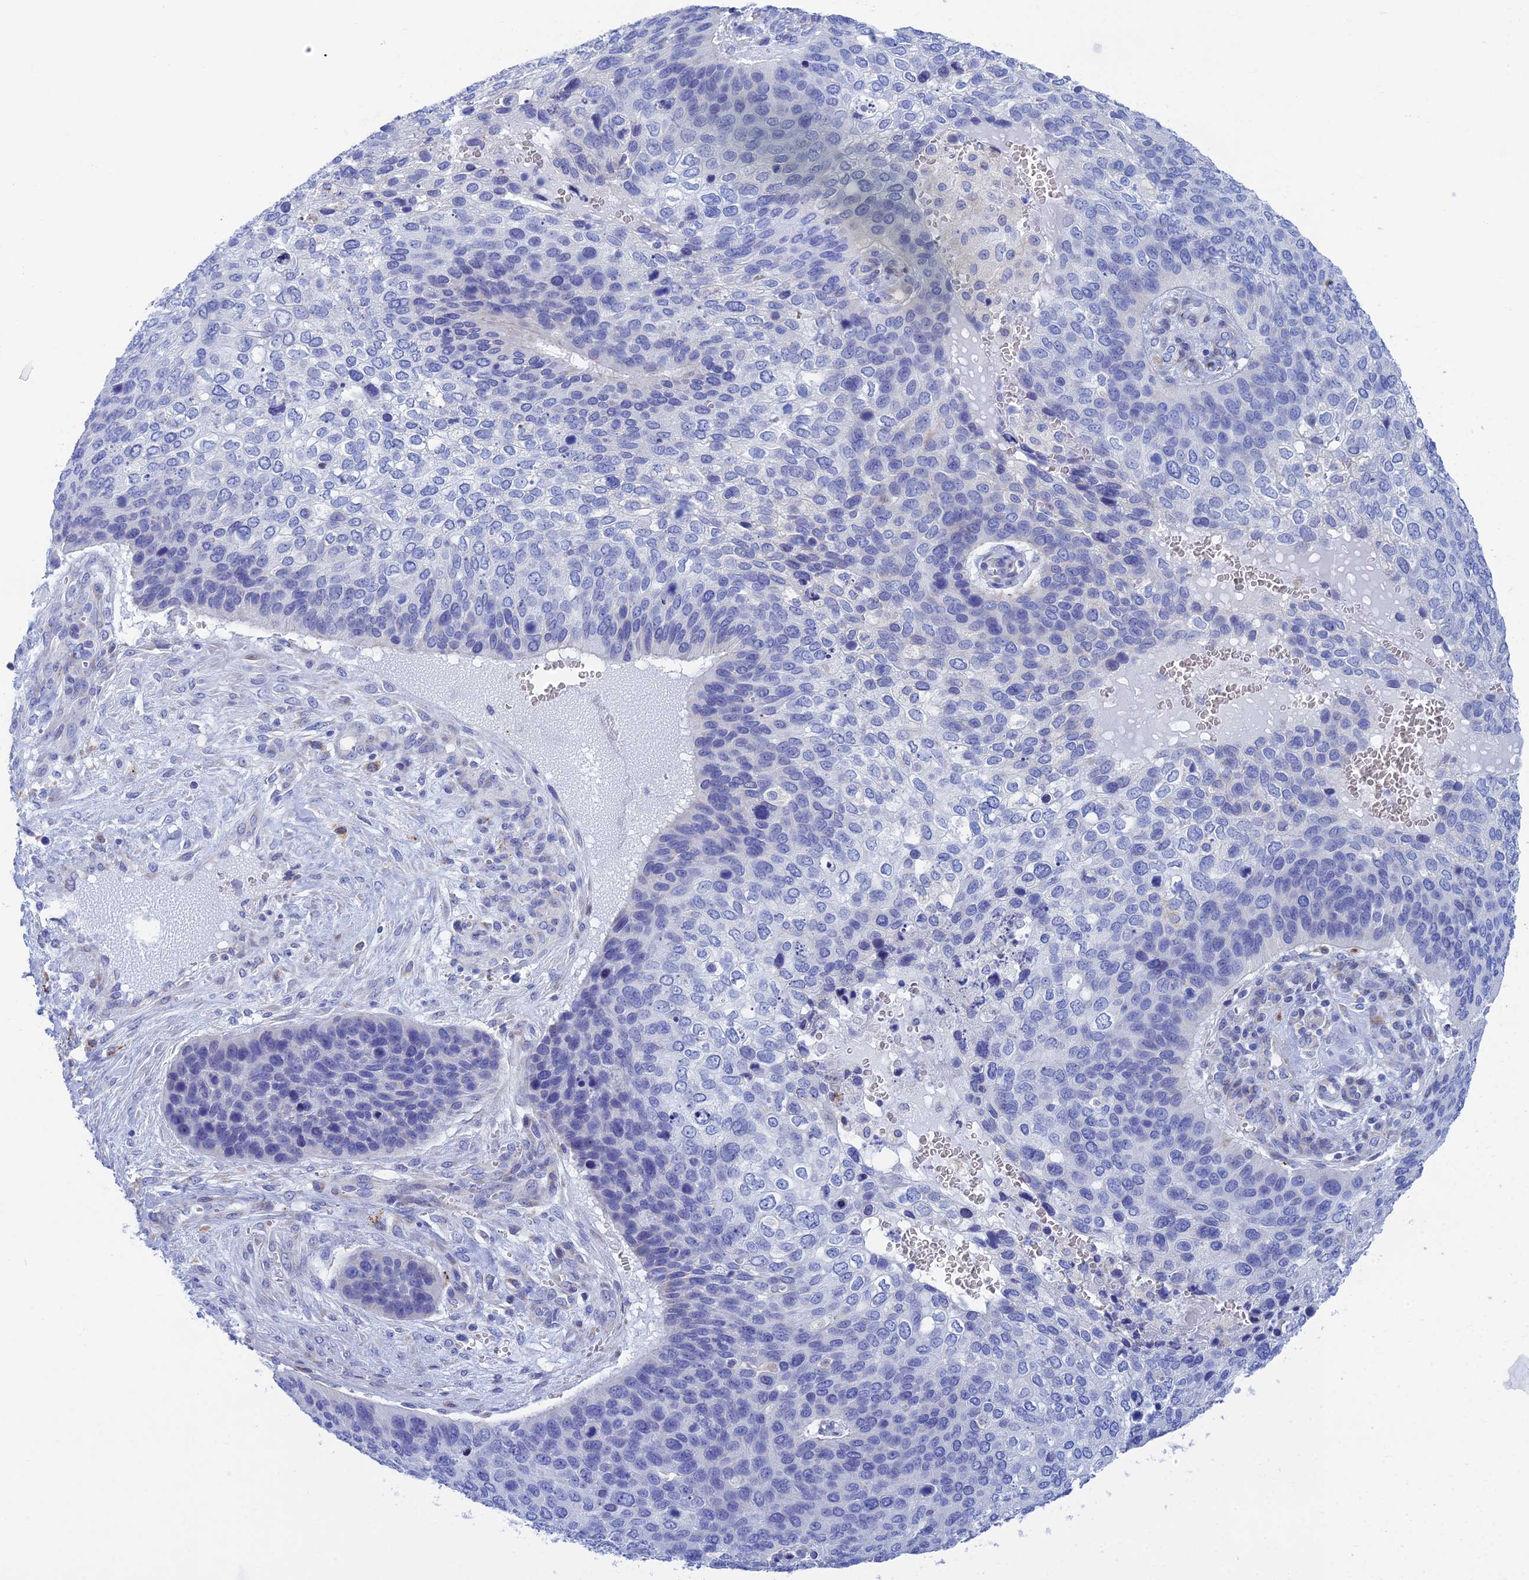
{"staining": {"intensity": "negative", "quantity": "none", "location": "none"}, "tissue": "skin cancer", "cell_type": "Tumor cells", "image_type": "cancer", "snomed": [{"axis": "morphology", "description": "Basal cell carcinoma"}, {"axis": "topography", "description": "Skin"}], "caption": "Skin cancer (basal cell carcinoma) was stained to show a protein in brown. There is no significant expression in tumor cells.", "gene": "CFAP210", "patient": {"sex": "female", "age": 74}}